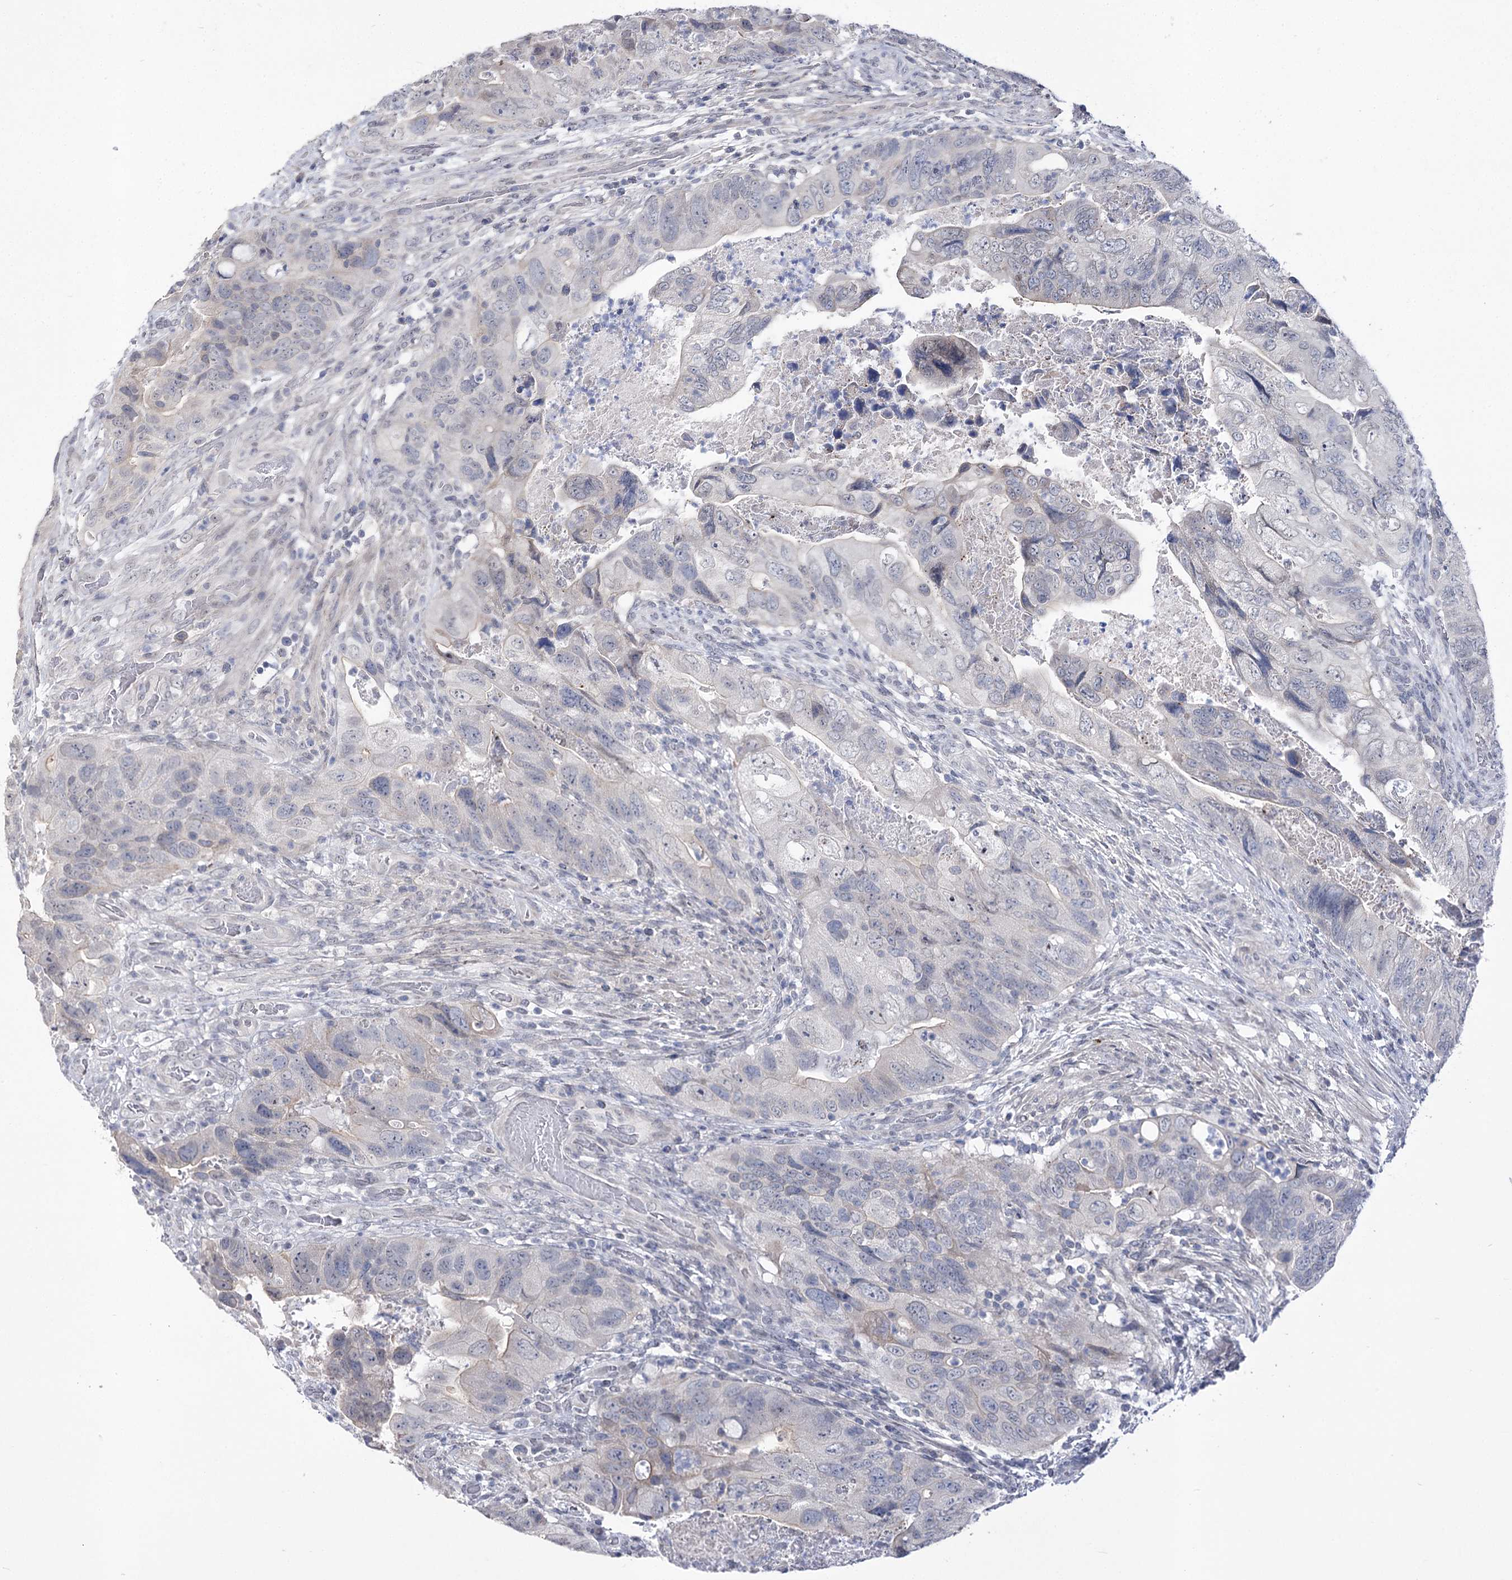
{"staining": {"intensity": "negative", "quantity": "none", "location": "none"}, "tissue": "colorectal cancer", "cell_type": "Tumor cells", "image_type": "cancer", "snomed": [{"axis": "morphology", "description": "Adenocarcinoma, NOS"}, {"axis": "topography", "description": "Rectum"}], "caption": "High magnification brightfield microscopy of colorectal cancer stained with DAB (3,3'-diaminobenzidine) (brown) and counterstained with hematoxylin (blue): tumor cells show no significant expression.", "gene": "ATP10B", "patient": {"sex": "male", "age": 63}}